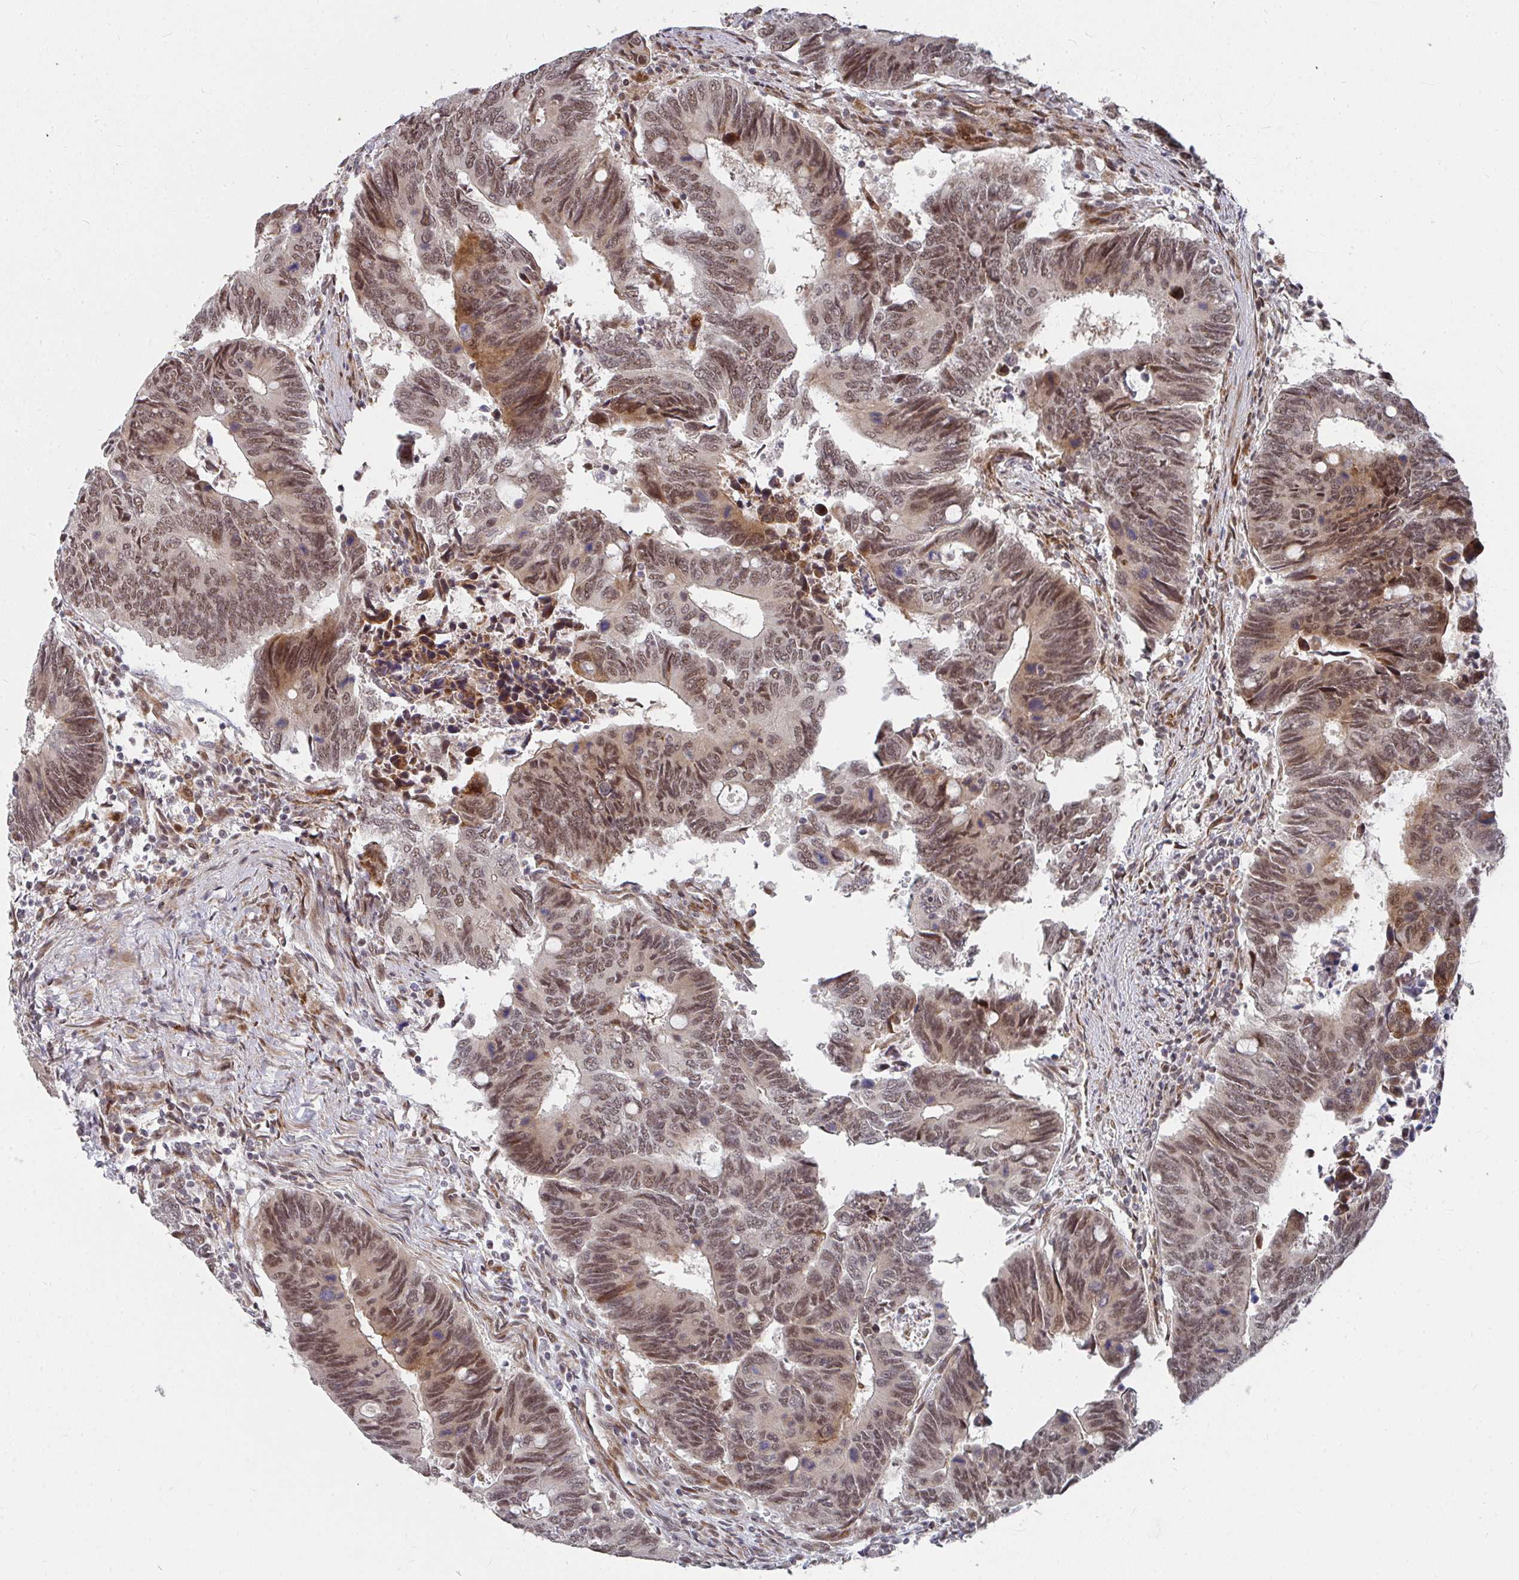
{"staining": {"intensity": "moderate", "quantity": ">75%", "location": "cytoplasmic/membranous,nuclear"}, "tissue": "colorectal cancer", "cell_type": "Tumor cells", "image_type": "cancer", "snomed": [{"axis": "morphology", "description": "Adenocarcinoma, NOS"}, {"axis": "topography", "description": "Colon"}], "caption": "An IHC histopathology image of neoplastic tissue is shown. Protein staining in brown highlights moderate cytoplasmic/membranous and nuclear positivity in colorectal cancer (adenocarcinoma) within tumor cells.", "gene": "RBBP5", "patient": {"sex": "male", "age": 87}}